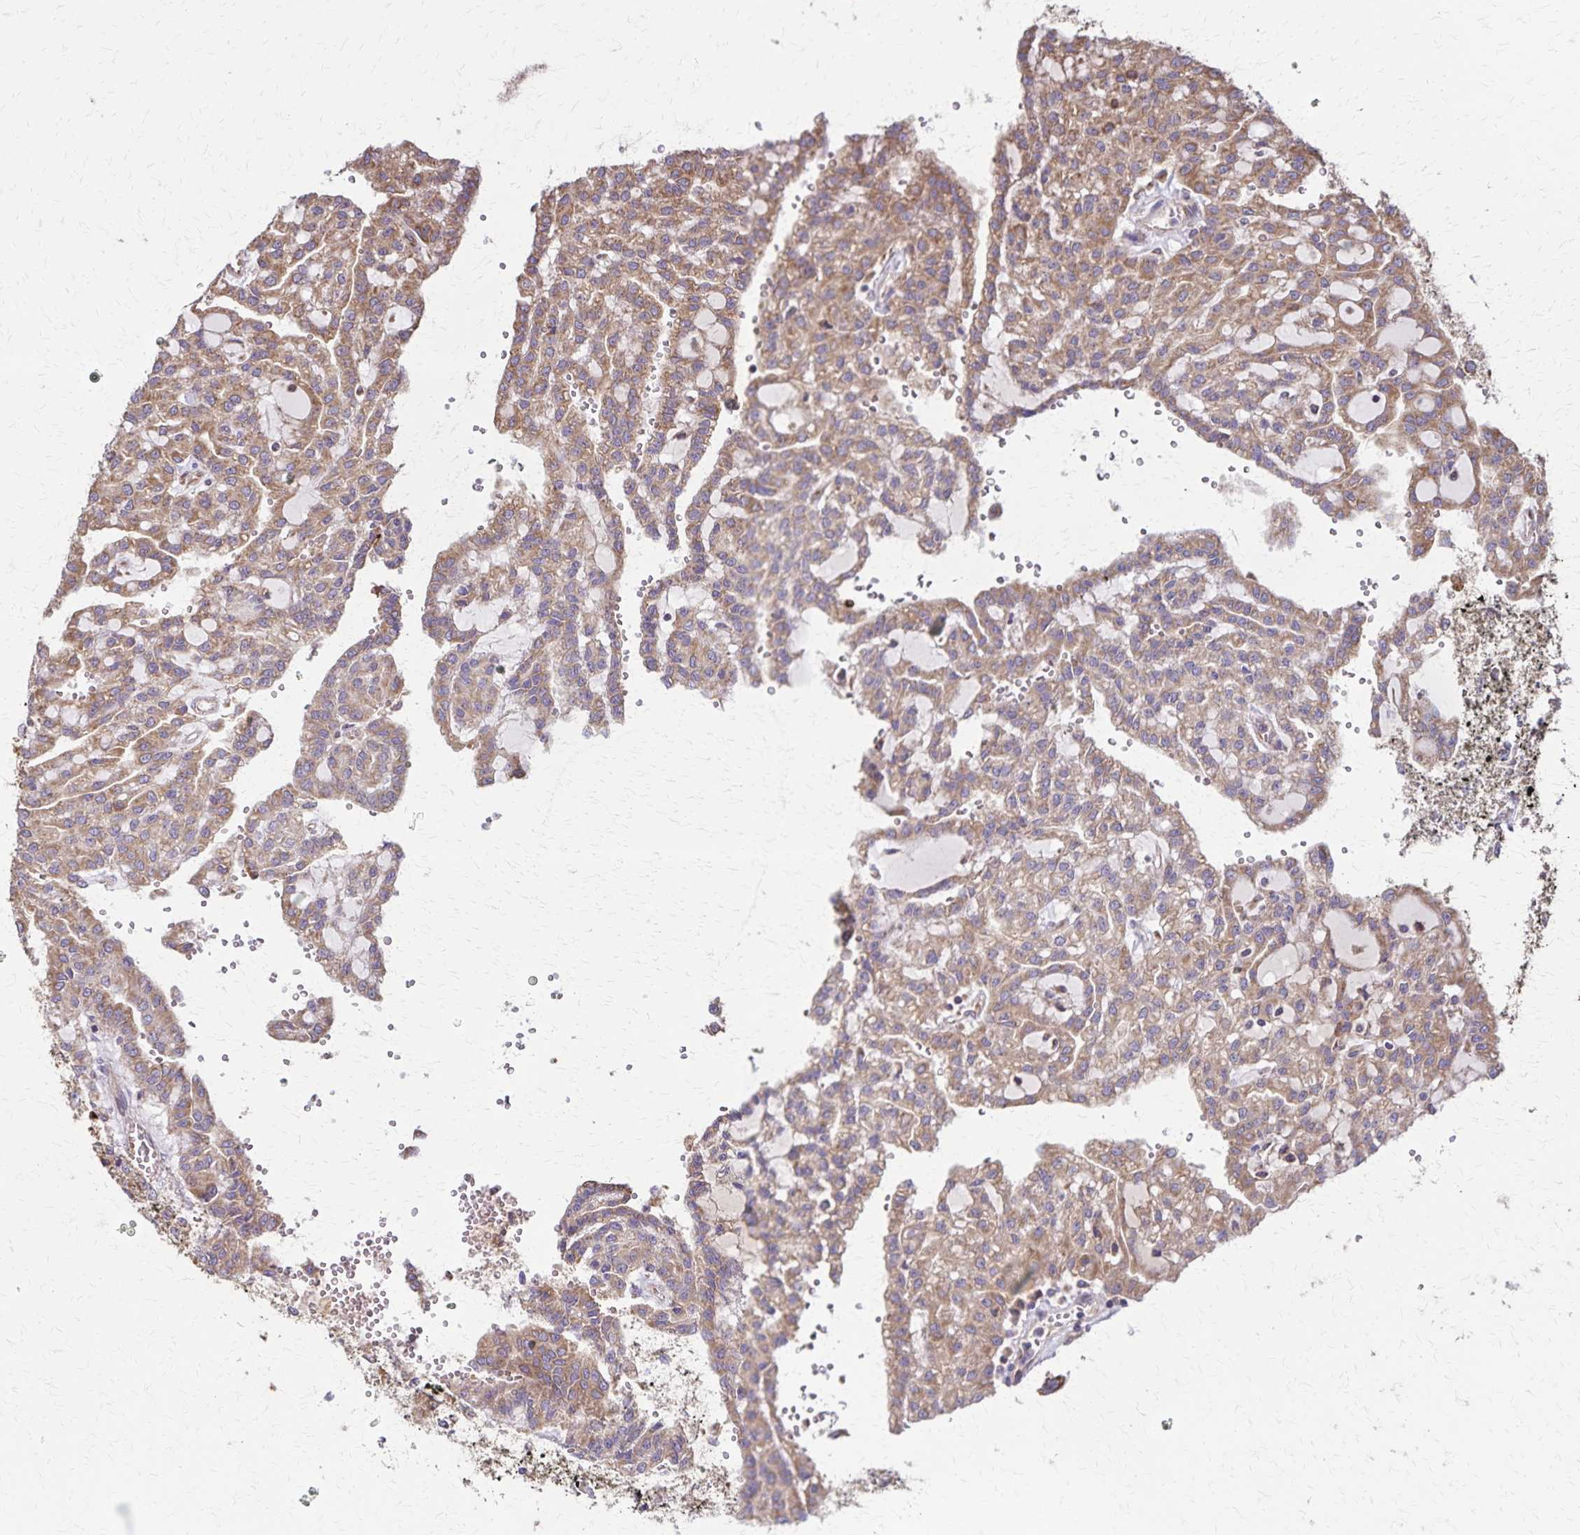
{"staining": {"intensity": "moderate", "quantity": ">75%", "location": "cytoplasmic/membranous"}, "tissue": "renal cancer", "cell_type": "Tumor cells", "image_type": "cancer", "snomed": [{"axis": "morphology", "description": "Adenocarcinoma, NOS"}, {"axis": "topography", "description": "Kidney"}], "caption": "IHC of human renal cancer shows medium levels of moderate cytoplasmic/membranous staining in approximately >75% of tumor cells. (DAB = brown stain, brightfield microscopy at high magnification).", "gene": "RNF10", "patient": {"sex": "male", "age": 63}}